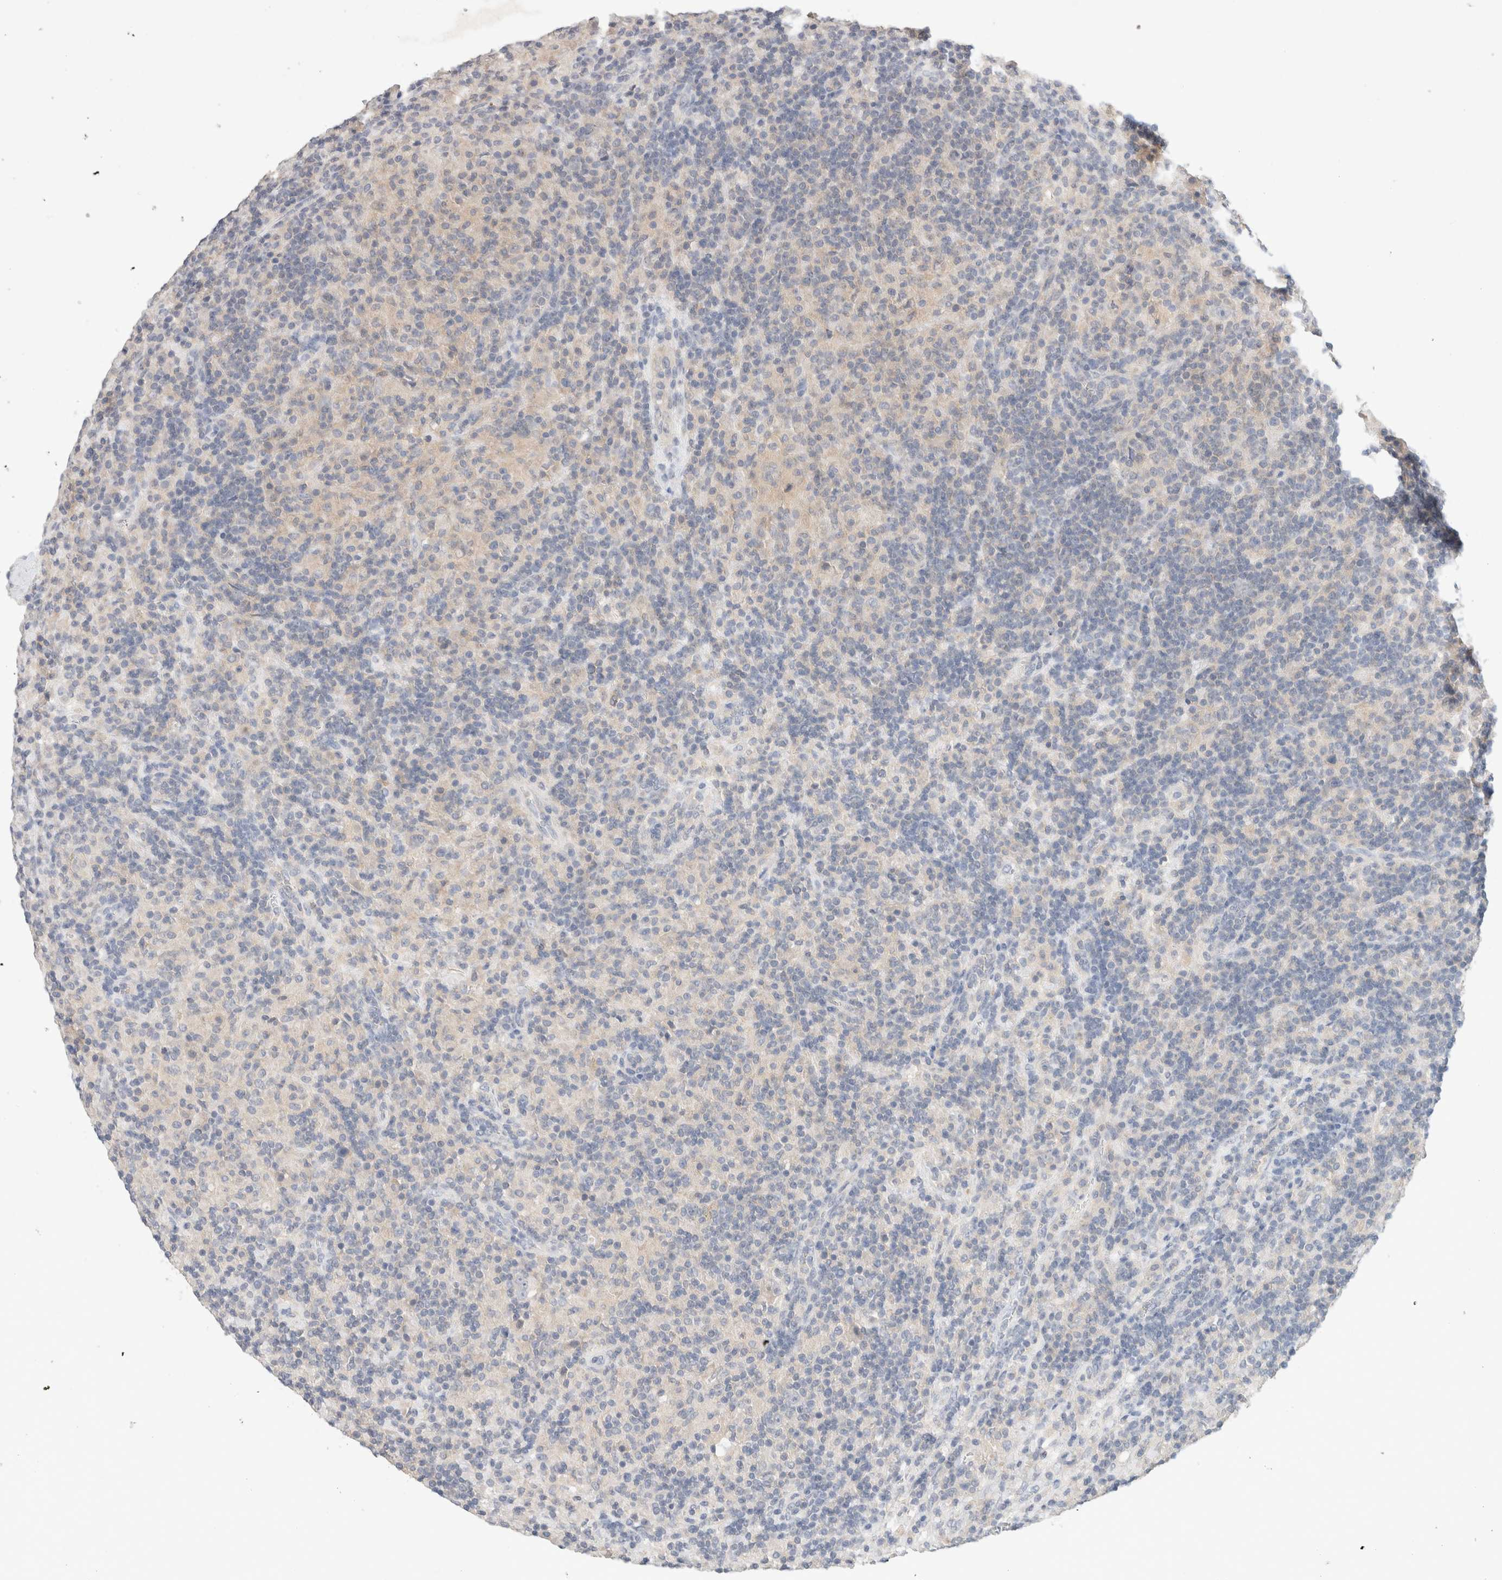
{"staining": {"intensity": "negative", "quantity": "none", "location": "none"}, "tissue": "lymphoma", "cell_type": "Tumor cells", "image_type": "cancer", "snomed": [{"axis": "morphology", "description": "Hodgkin's disease, NOS"}, {"axis": "topography", "description": "Lymph node"}], "caption": "Tumor cells show no significant staining in Hodgkin's disease.", "gene": "MPP2", "patient": {"sex": "male", "age": 70}}